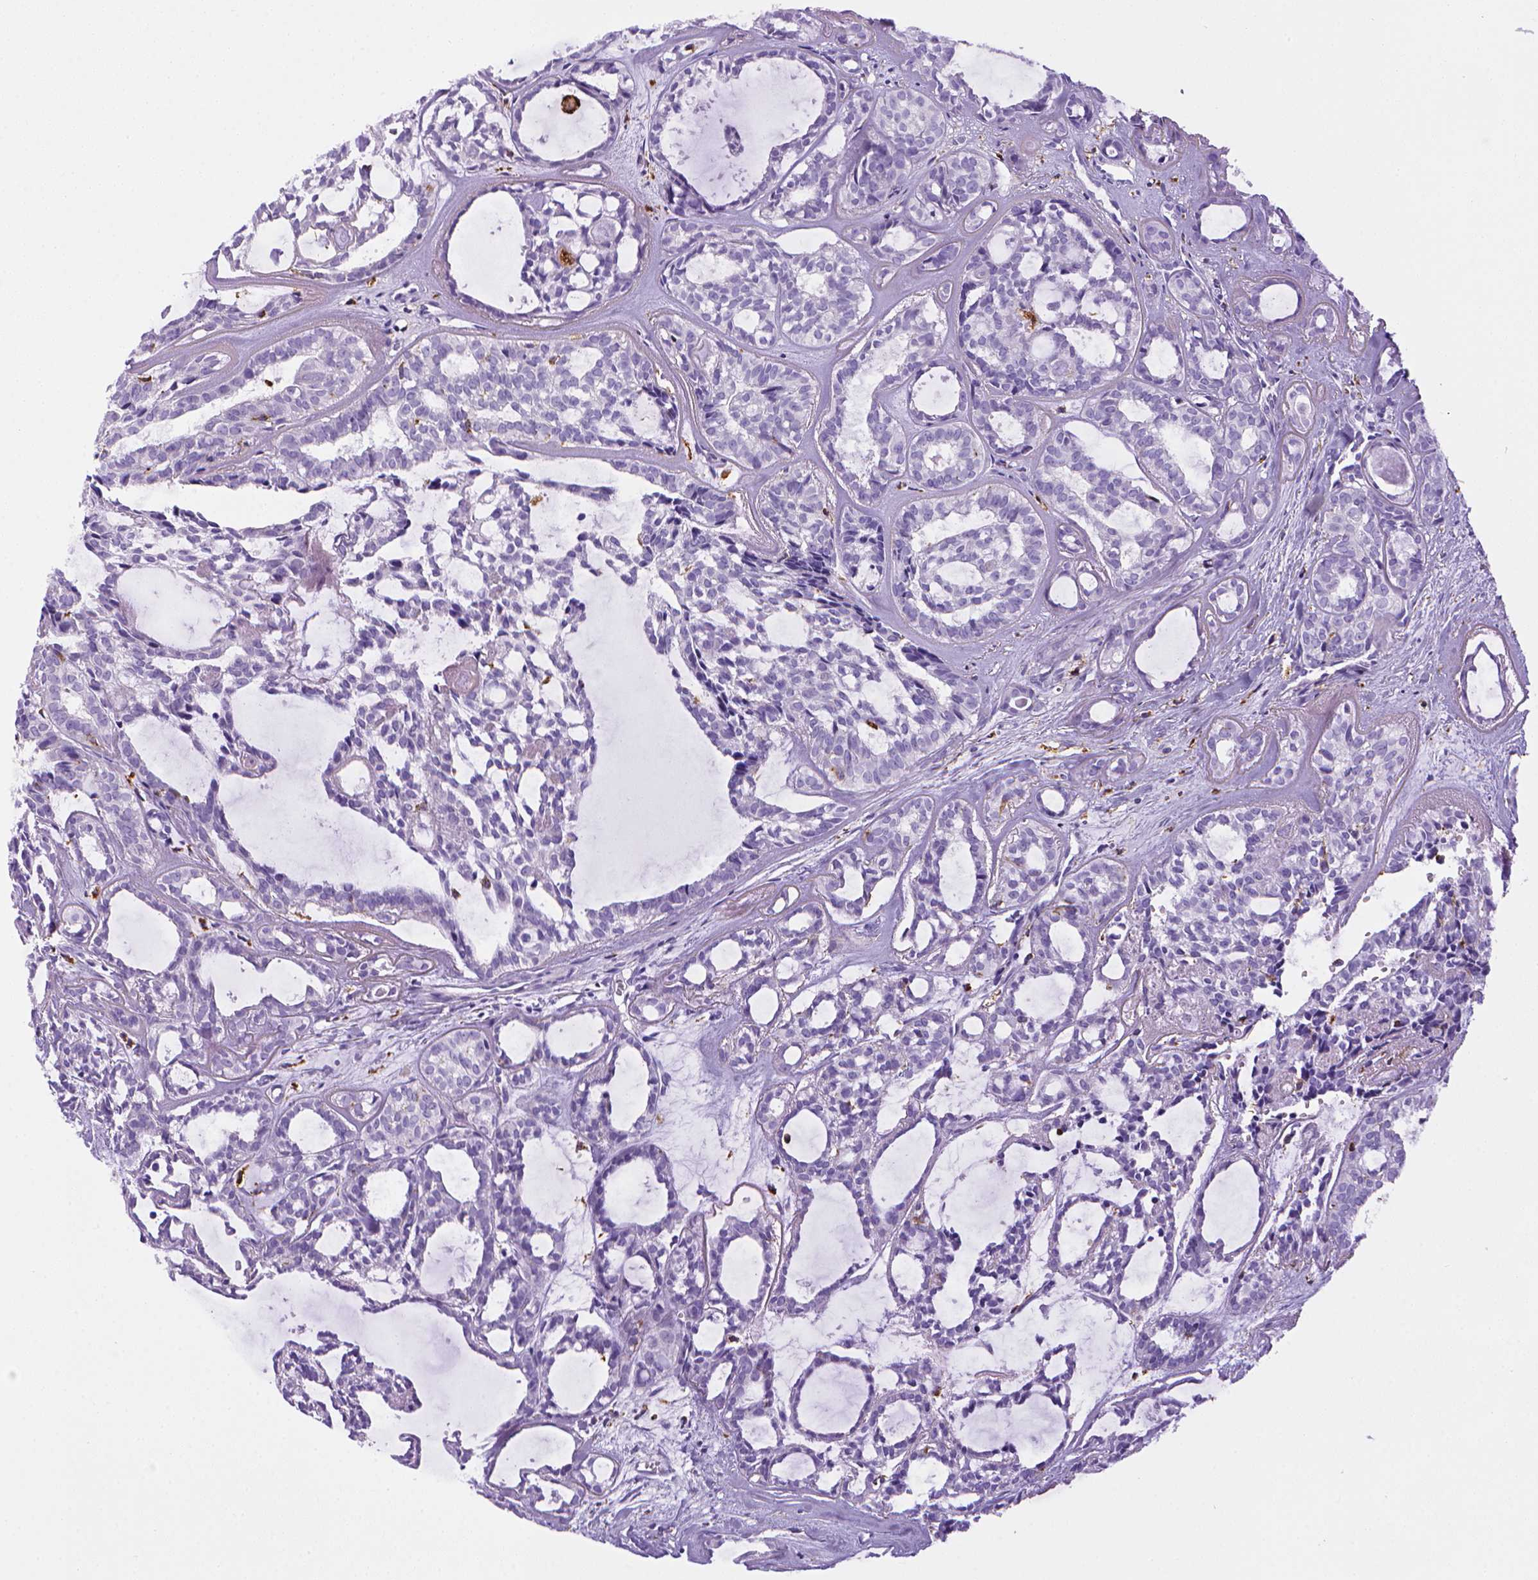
{"staining": {"intensity": "negative", "quantity": "none", "location": "none"}, "tissue": "head and neck cancer", "cell_type": "Tumor cells", "image_type": "cancer", "snomed": [{"axis": "morphology", "description": "Adenocarcinoma, NOS"}, {"axis": "topography", "description": "Head-Neck"}], "caption": "A micrograph of human adenocarcinoma (head and neck) is negative for staining in tumor cells.", "gene": "CD68", "patient": {"sex": "female", "age": 62}}